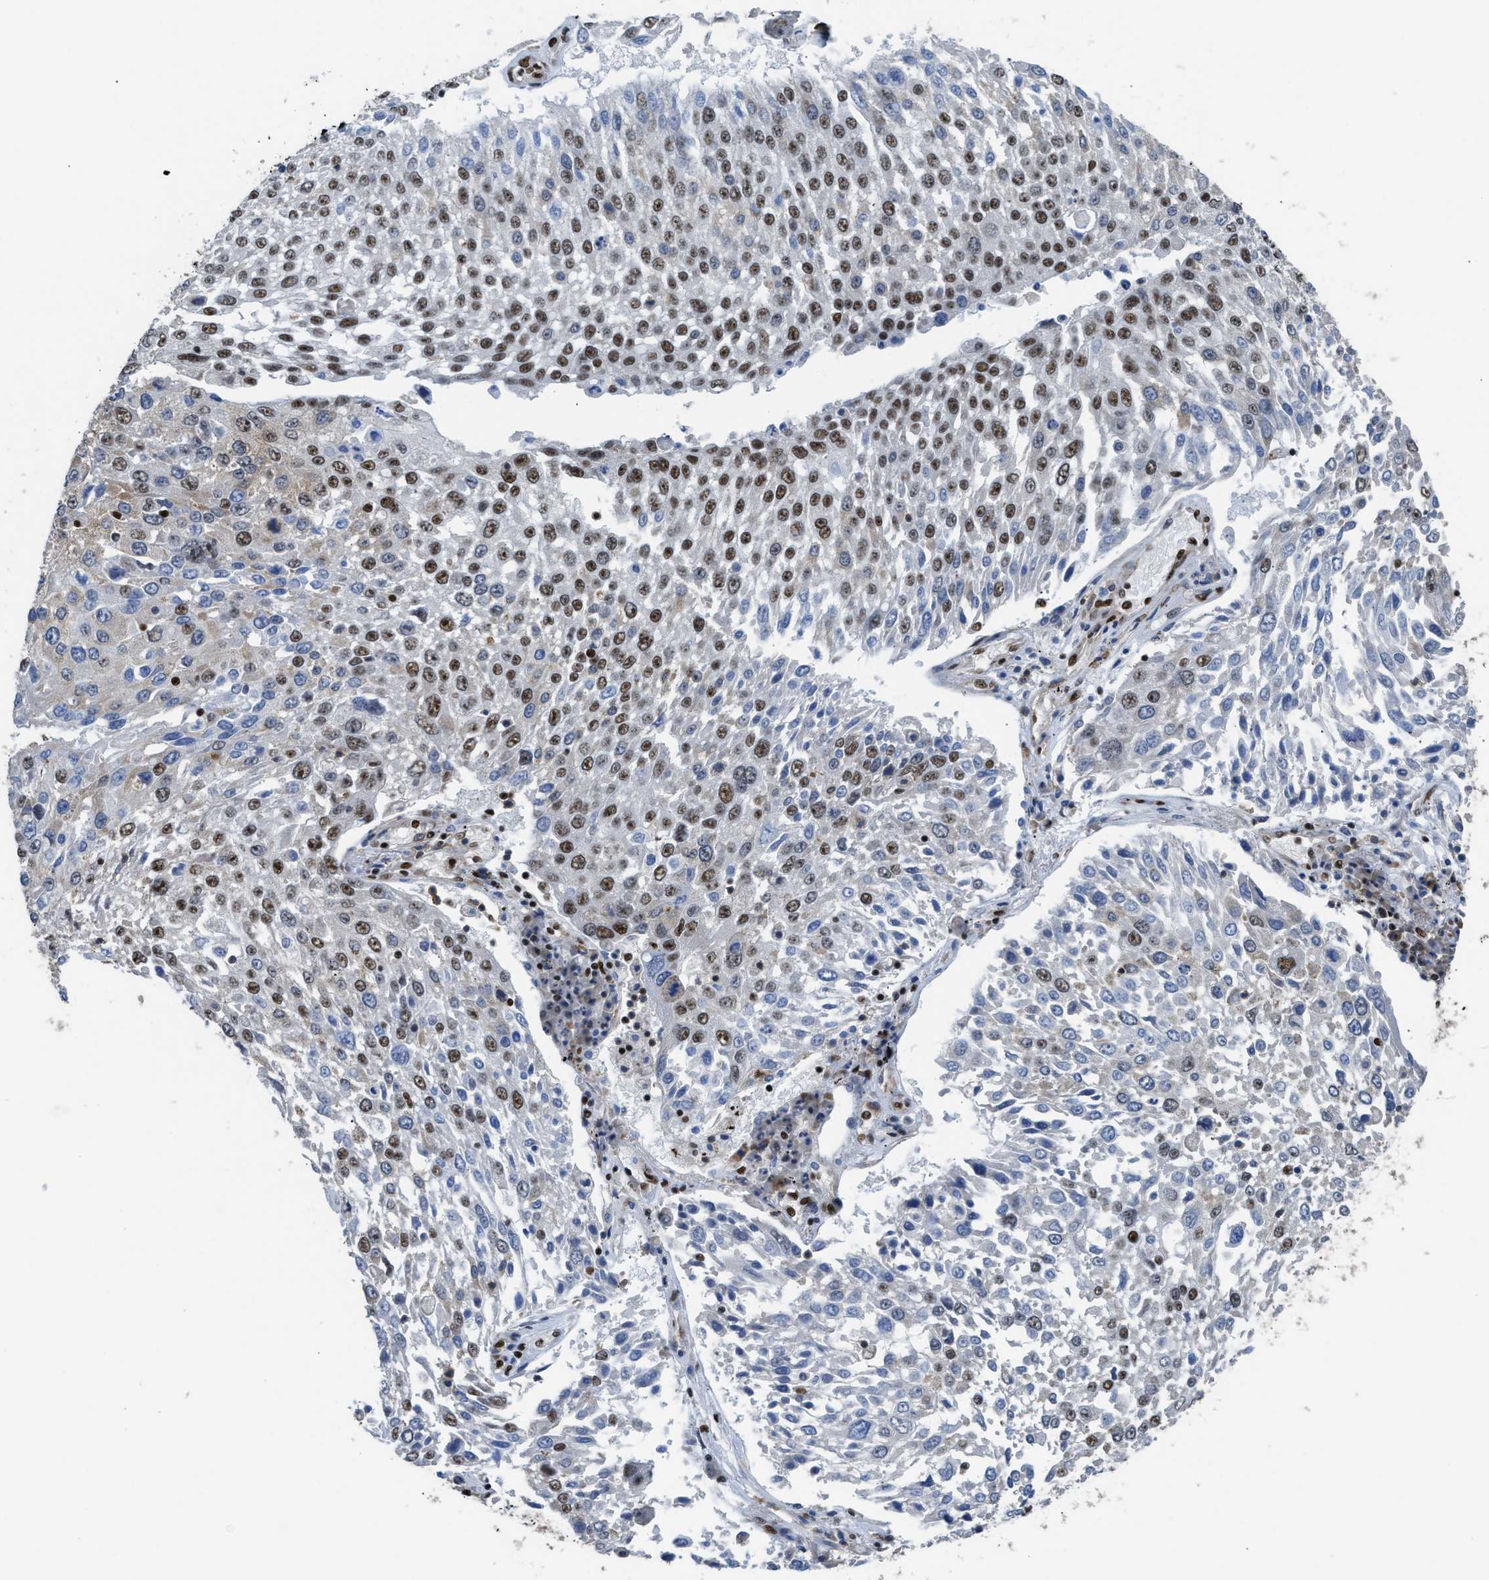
{"staining": {"intensity": "strong", "quantity": ">75%", "location": "nuclear"}, "tissue": "lung cancer", "cell_type": "Tumor cells", "image_type": "cancer", "snomed": [{"axis": "morphology", "description": "Squamous cell carcinoma, NOS"}, {"axis": "topography", "description": "Lung"}], "caption": "Human lung cancer (squamous cell carcinoma) stained with a protein marker displays strong staining in tumor cells.", "gene": "SCAF4", "patient": {"sex": "male", "age": 65}}